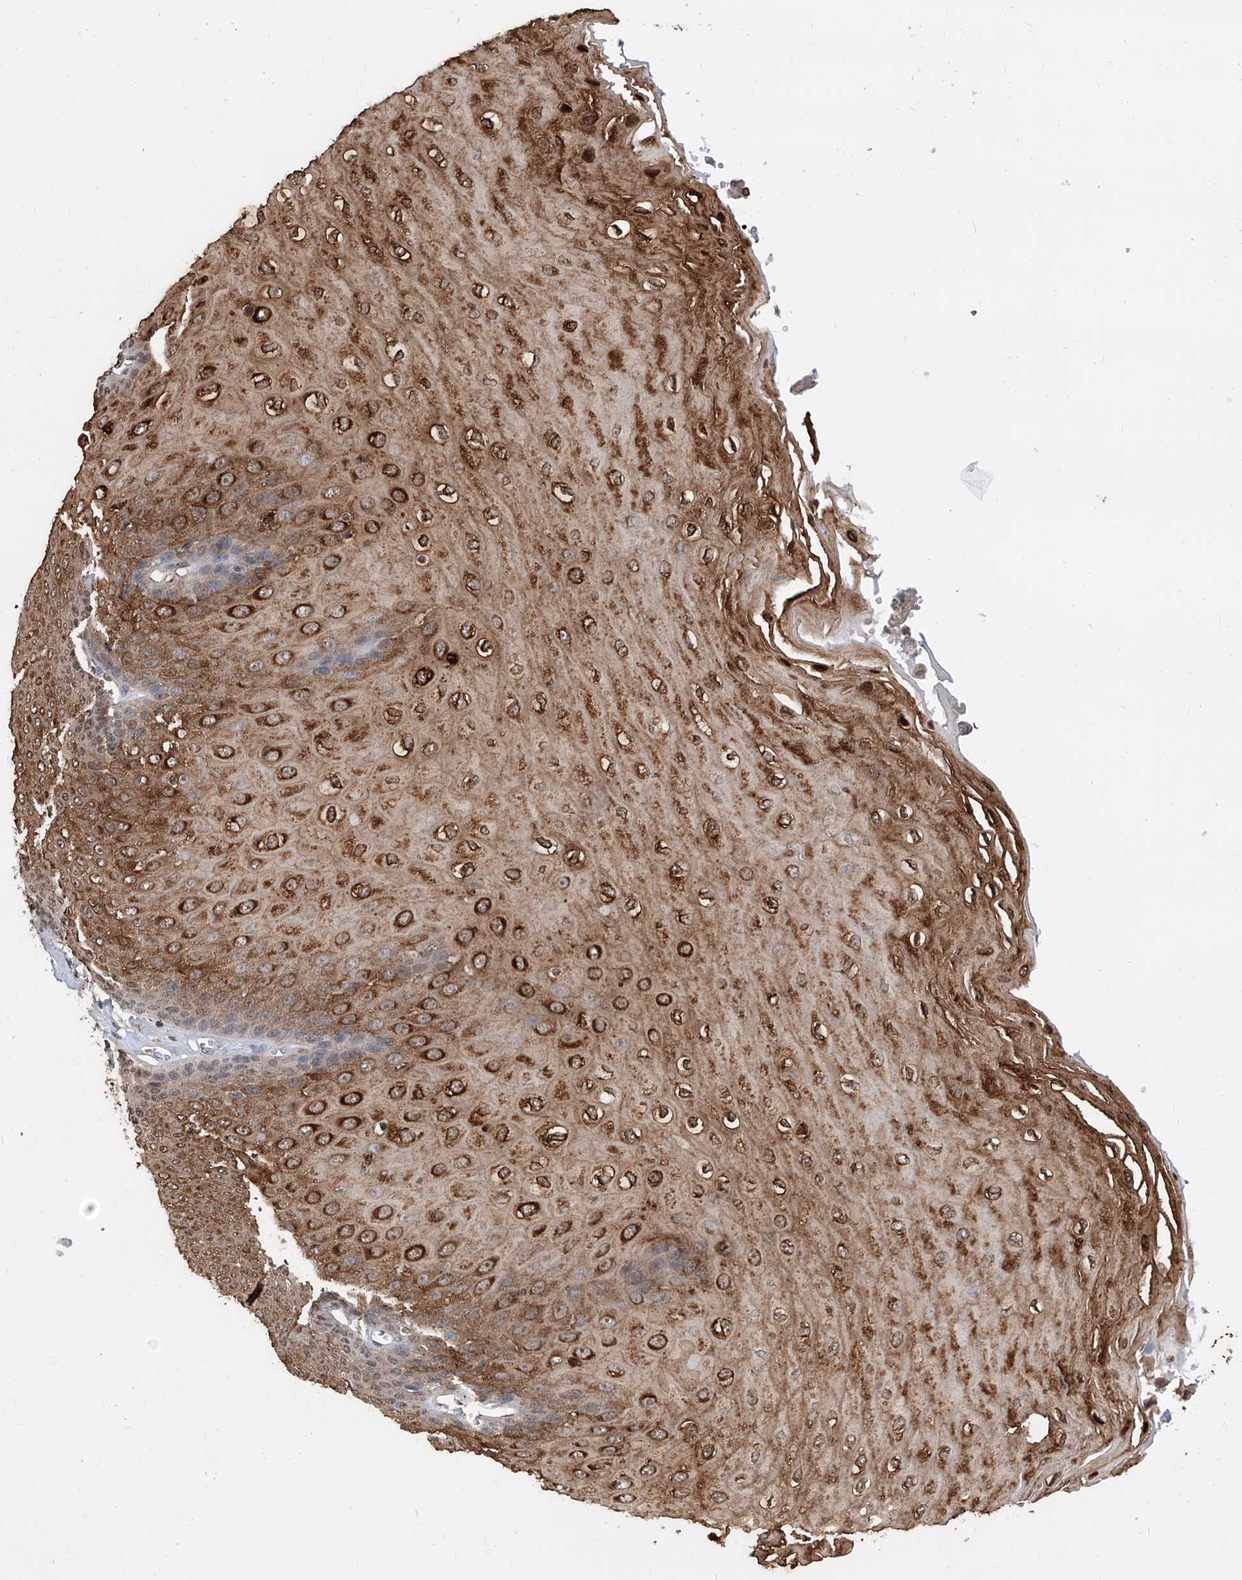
{"staining": {"intensity": "strong", "quantity": ">75%", "location": "cytoplasmic/membranous,nuclear"}, "tissue": "esophagus", "cell_type": "Squamous epithelial cells", "image_type": "normal", "snomed": [{"axis": "morphology", "description": "Normal tissue, NOS"}, {"axis": "topography", "description": "Esophagus"}], "caption": "Immunohistochemistry histopathology image of normal esophagus: esophagus stained using immunohistochemistry (IHC) demonstrates high levels of strong protein expression localized specifically in the cytoplasmic/membranous,nuclear of squamous epithelial cells, appearing as a cytoplasmic/membranous,nuclear brown color.", "gene": "RP9", "patient": {"sex": "male", "age": 60}}